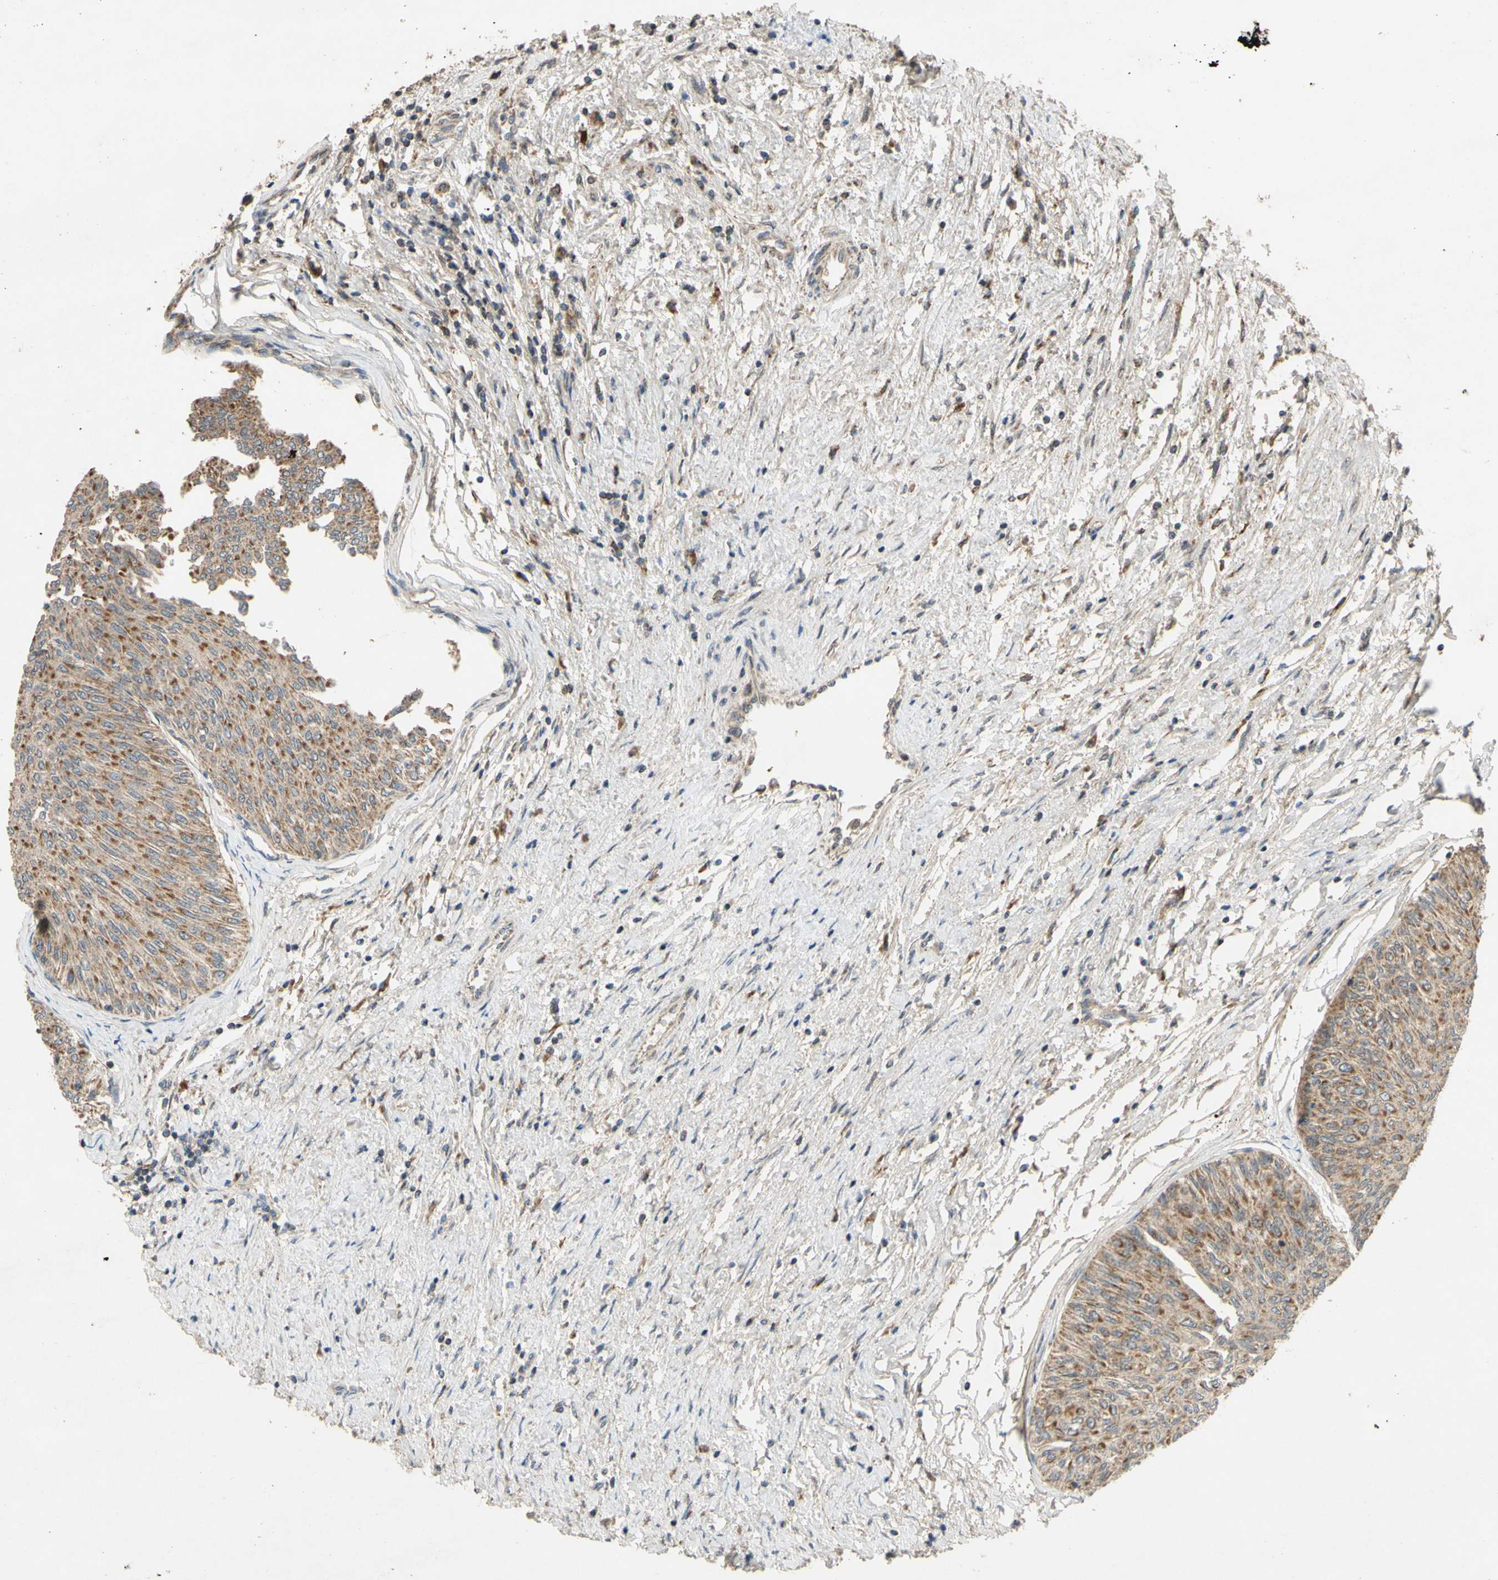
{"staining": {"intensity": "moderate", "quantity": ">75%", "location": "cytoplasmic/membranous"}, "tissue": "urothelial cancer", "cell_type": "Tumor cells", "image_type": "cancer", "snomed": [{"axis": "morphology", "description": "Urothelial carcinoma, Low grade"}, {"axis": "topography", "description": "Urinary bladder"}], "caption": "Immunohistochemical staining of human urothelial cancer demonstrates medium levels of moderate cytoplasmic/membranous staining in approximately >75% of tumor cells.", "gene": "CD164", "patient": {"sex": "male", "age": 78}}